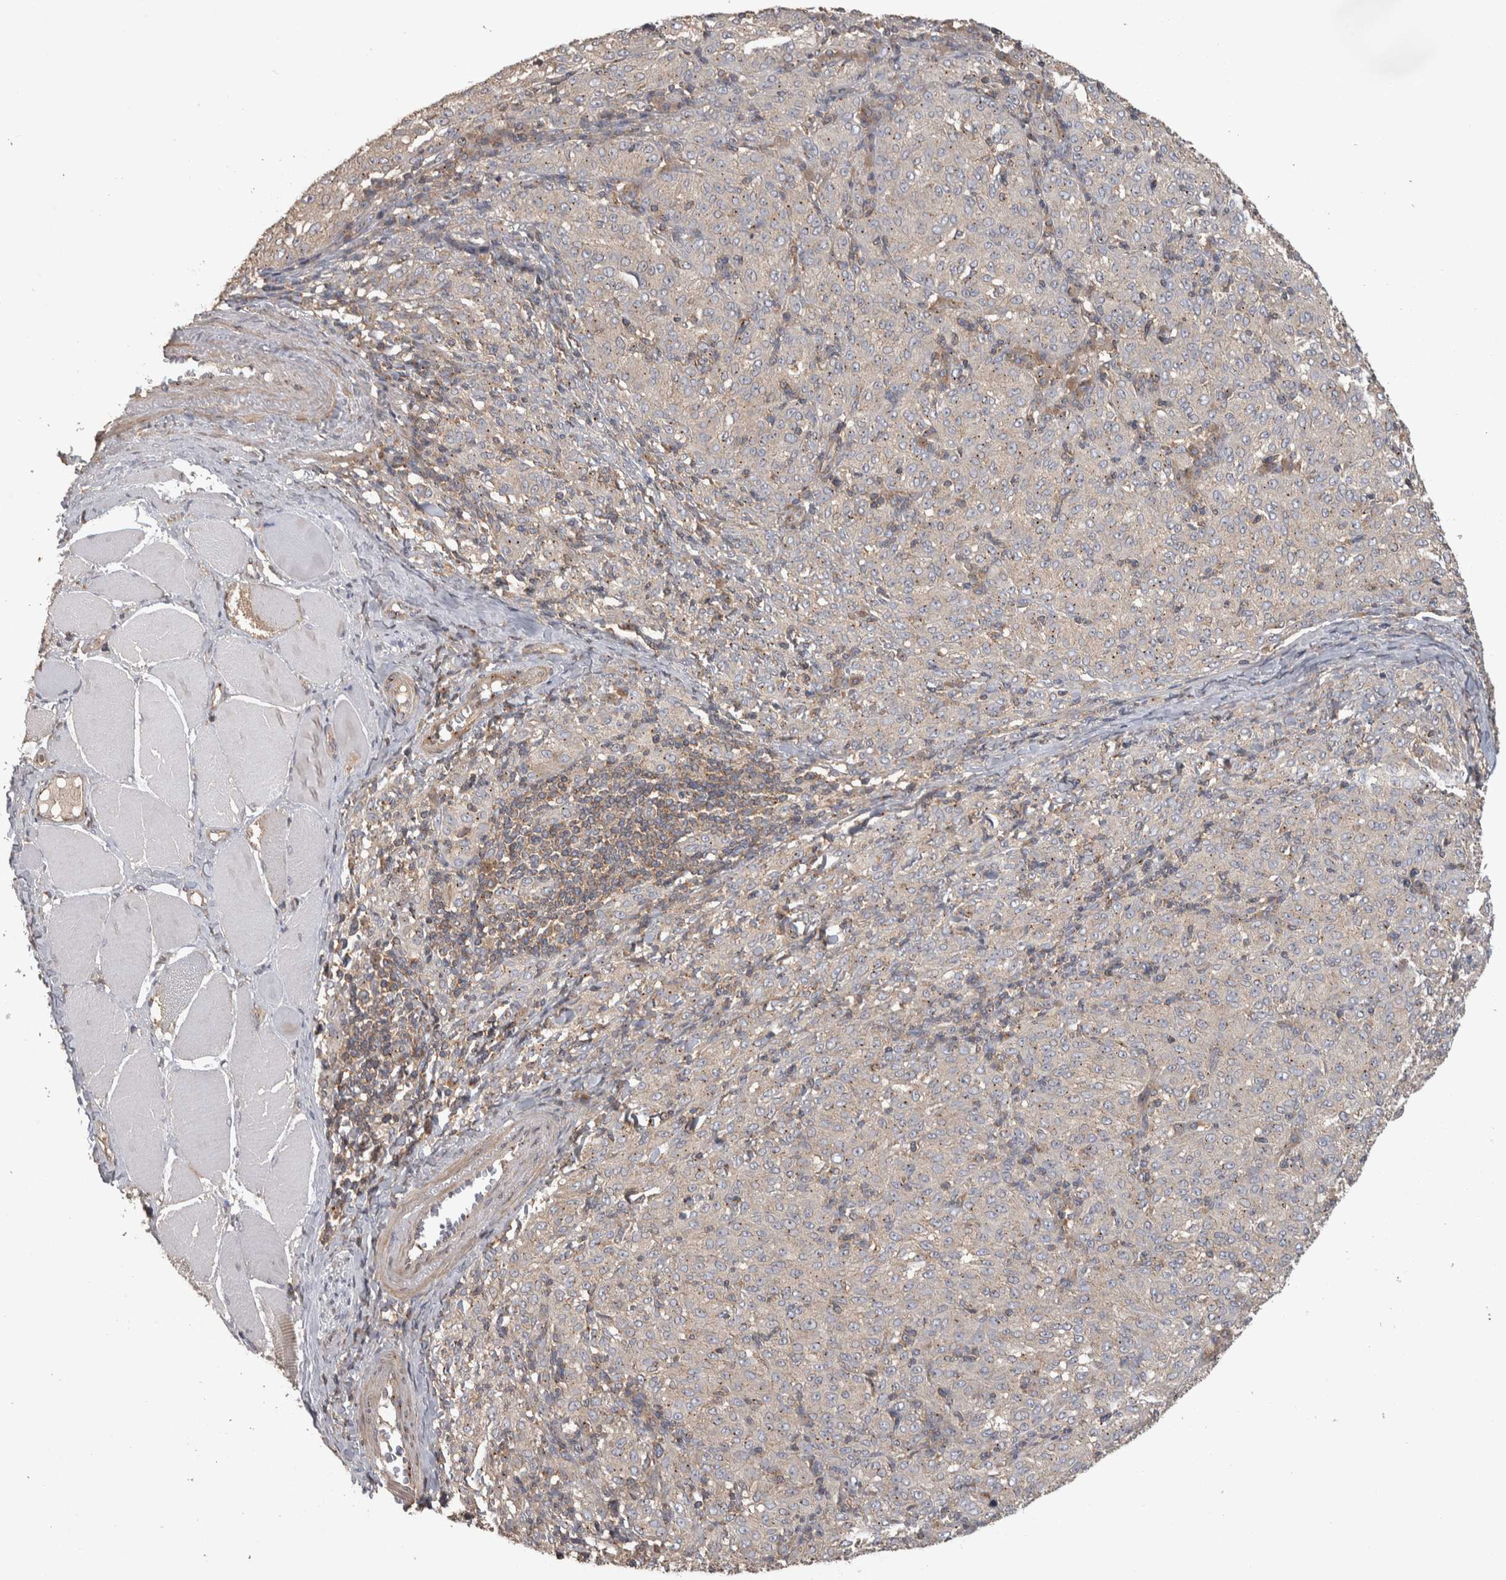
{"staining": {"intensity": "negative", "quantity": "none", "location": "none"}, "tissue": "melanoma", "cell_type": "Tumor cells", "image_type": "cancer", "snomed": [{"axis": "morphology", "description": "Malignant melanoma, NOS"}, {"axis": "topography", "description": "Skin"}], "caption": "This is a micrograph of IHC staining of malignant melanoma, which shows no expression in tumor cells.", "gene": "IFRD1", "patient": {"sex": "female", "age": 72}}